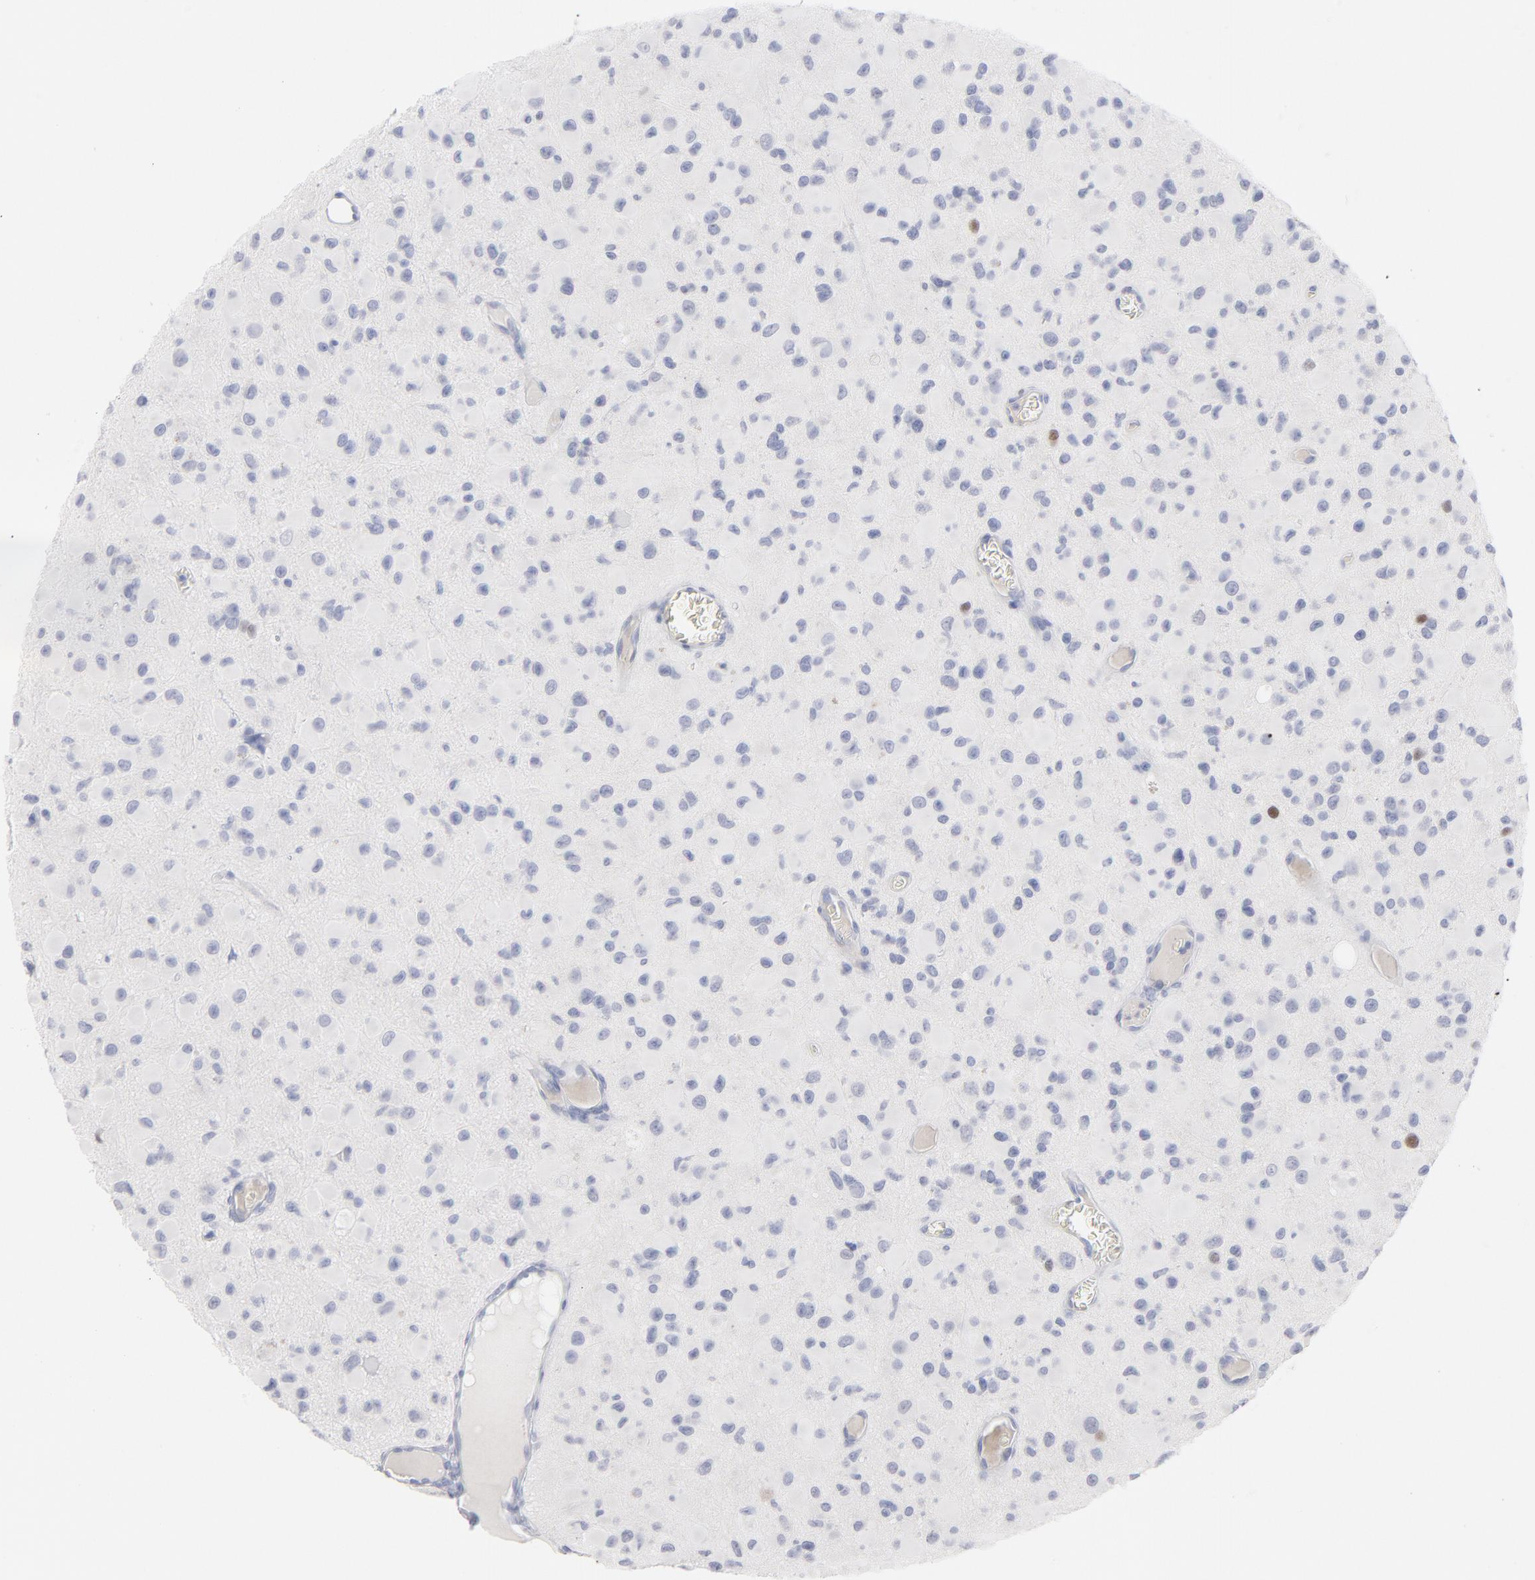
{"staining": {"intensity": "negative", "quantity": "none", "location": "none"}, "tissue": "glioma", "cell_type": "Tumor cells", "image_type": "cancer", "snomed": [{"axis": "morphology", "description": "Glioma, malignant, Low grade"}, {"axis": "topography", "description": "Brain"}], "caption": "IHC of human glioma exhibits no expression in tumor cells.", "gene": "MCM7", "patient": {"sex": "male", "age": 42}}